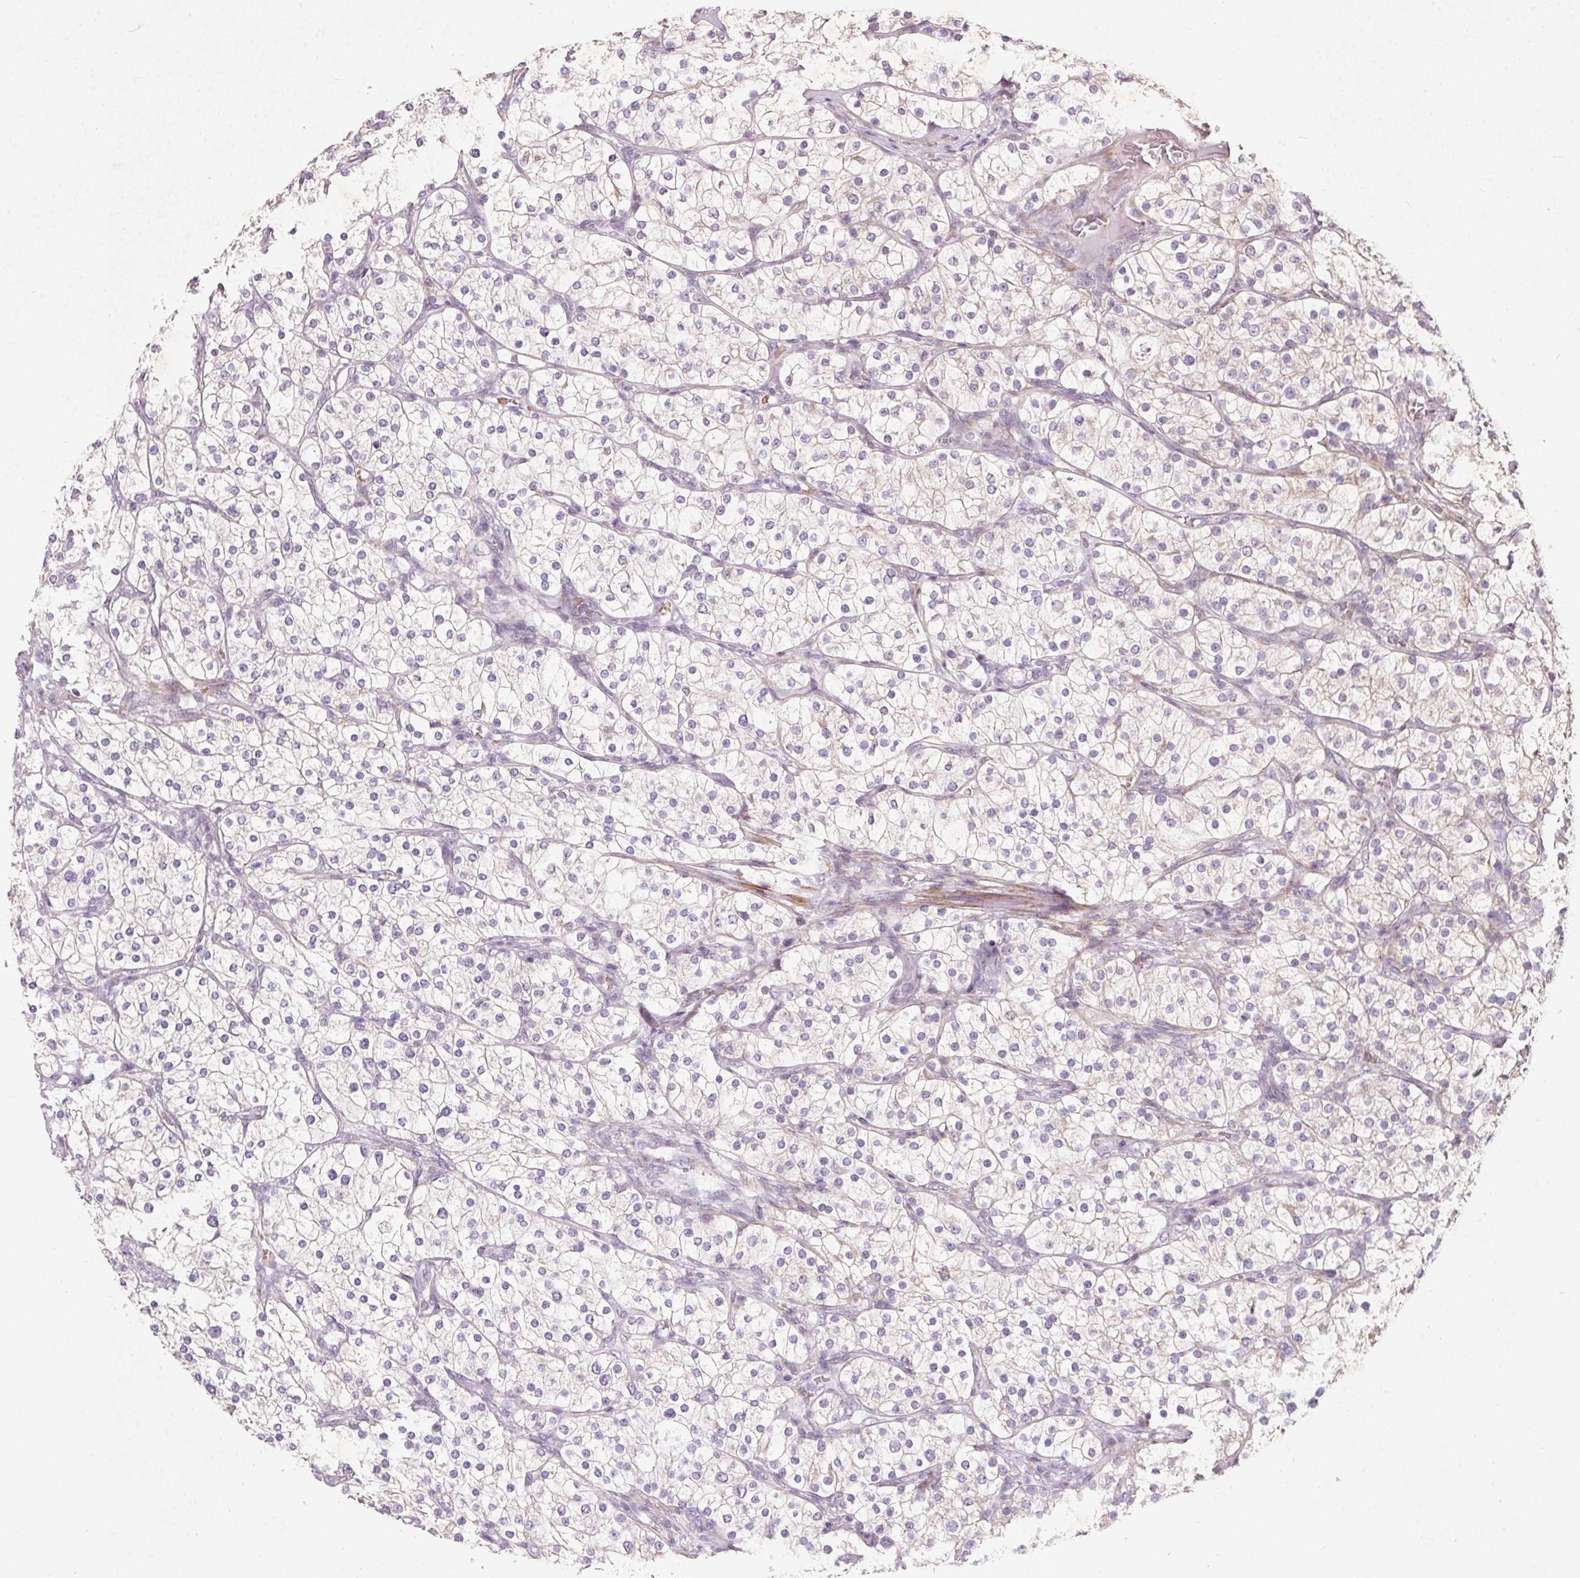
{"staining": {"intensity": "negative", "quantity": "none", "location": "none"}, "tissue": "renal cancer", "cell_type": "Tumor cells", "image_type": "cancer", "snomed": [{"axis": "morphology", "description": "Adenocarcinoma, NOS"}, {"axis": "topography", "description": "Kidney"}], "caption": "High power microscopy photomicrograph of an immunohistochemistry (IHC) image of renal adenocarcinoma, revealing no significant positivity in tumor cells. (DAB IHC visualized using brightfield microscopy, high magnification).", "gene": "KCNK15", "patient": {"sex": "male", "age": 80}}